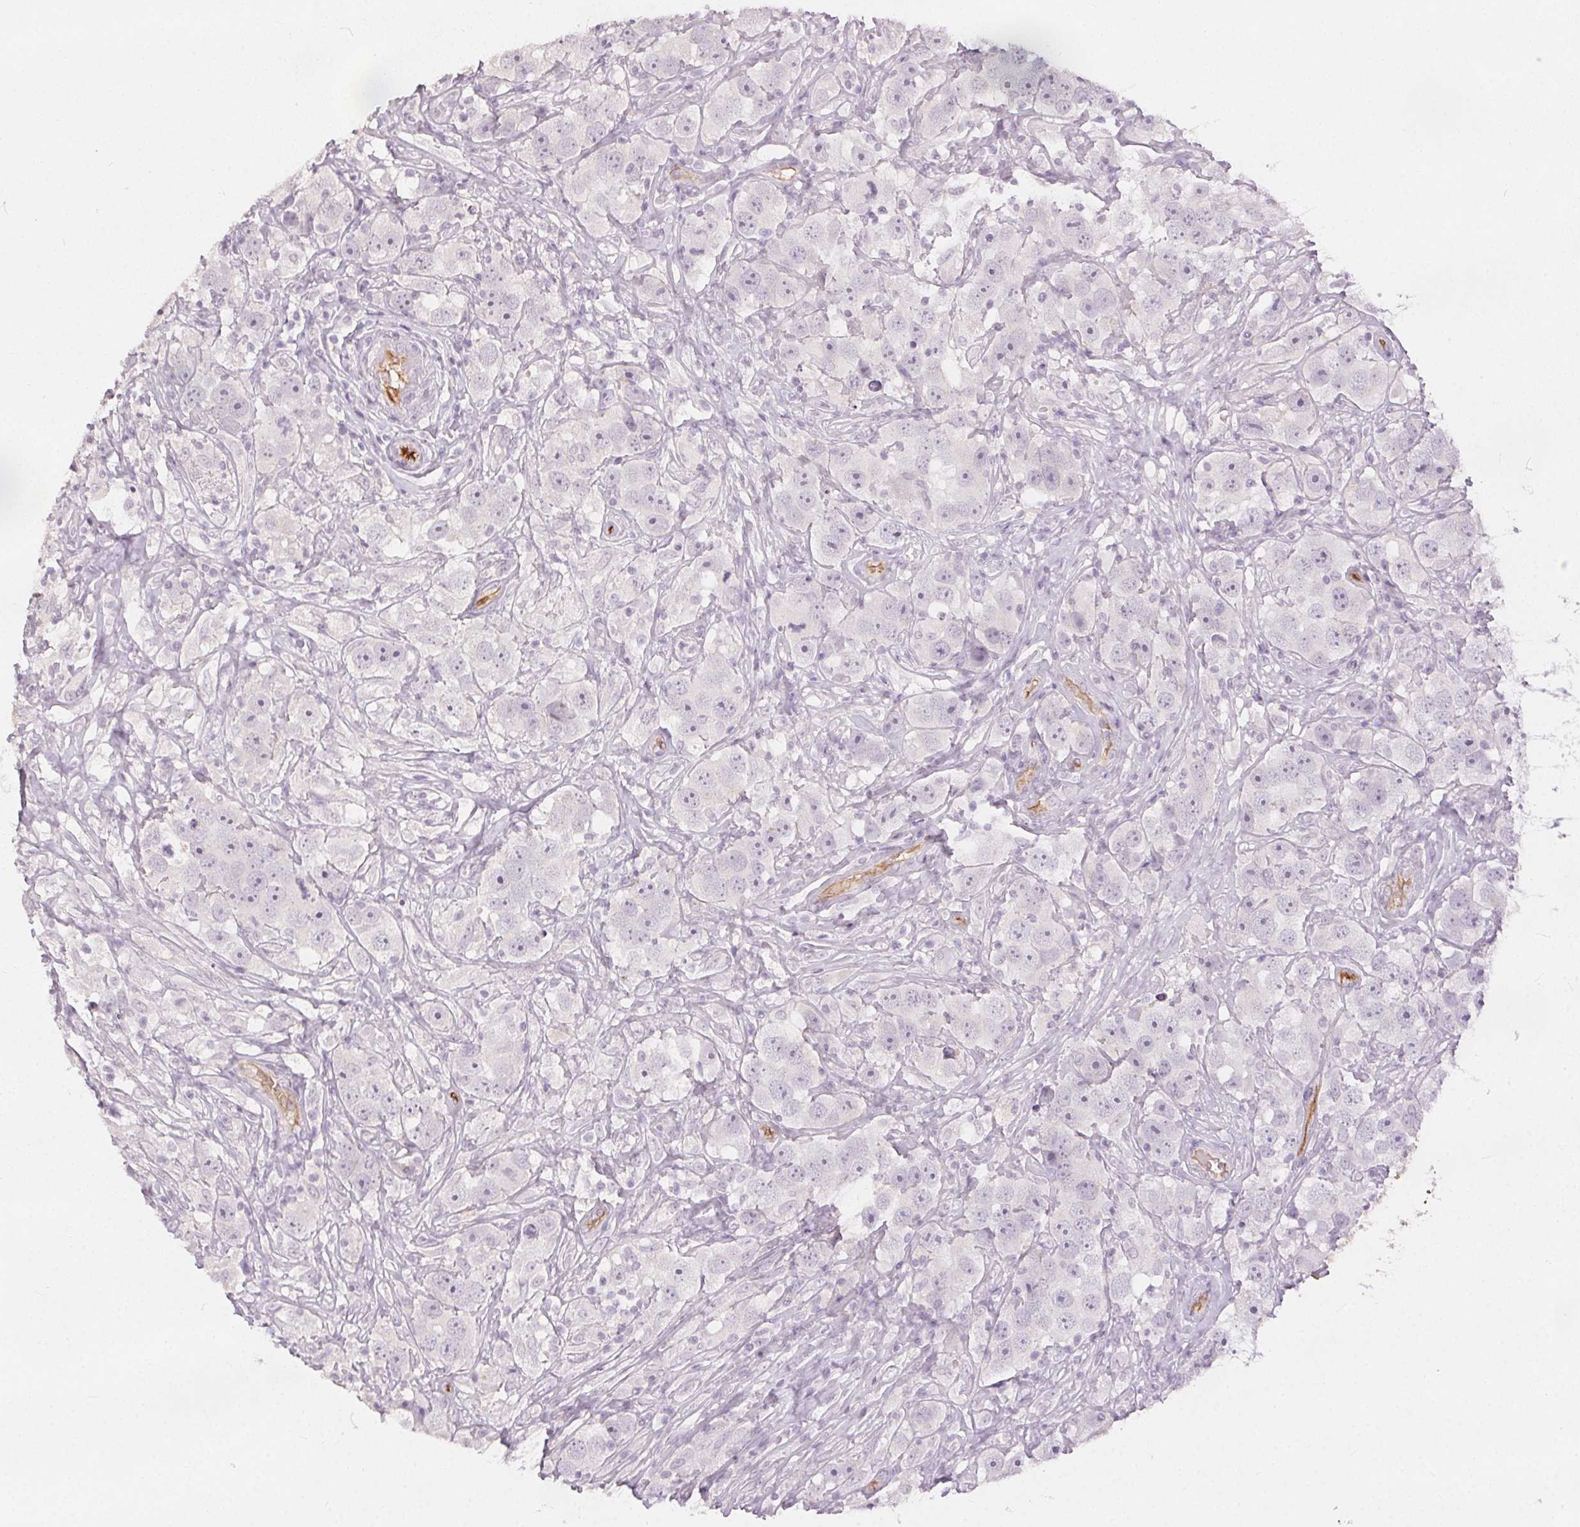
{"staining": {"intensity": "negative", "quantity": "none", "location": "none"}, "tissue": "testis cancer", "cell_type": "Tumor cells", "image_type": "cancer", "snomed": [{"axis": "morphology", "description": "Seminoma, NOS"}, {"axis": "topography", "description": "Testis"}], "caption": "An immunohistochemistry micrograph of testis cancer (seminoma) is shown. There is no staining in tumor cells of testis cancer (seminoma).", "gene": "PODXL", "patient": {"sex": "male", "age": 49}}